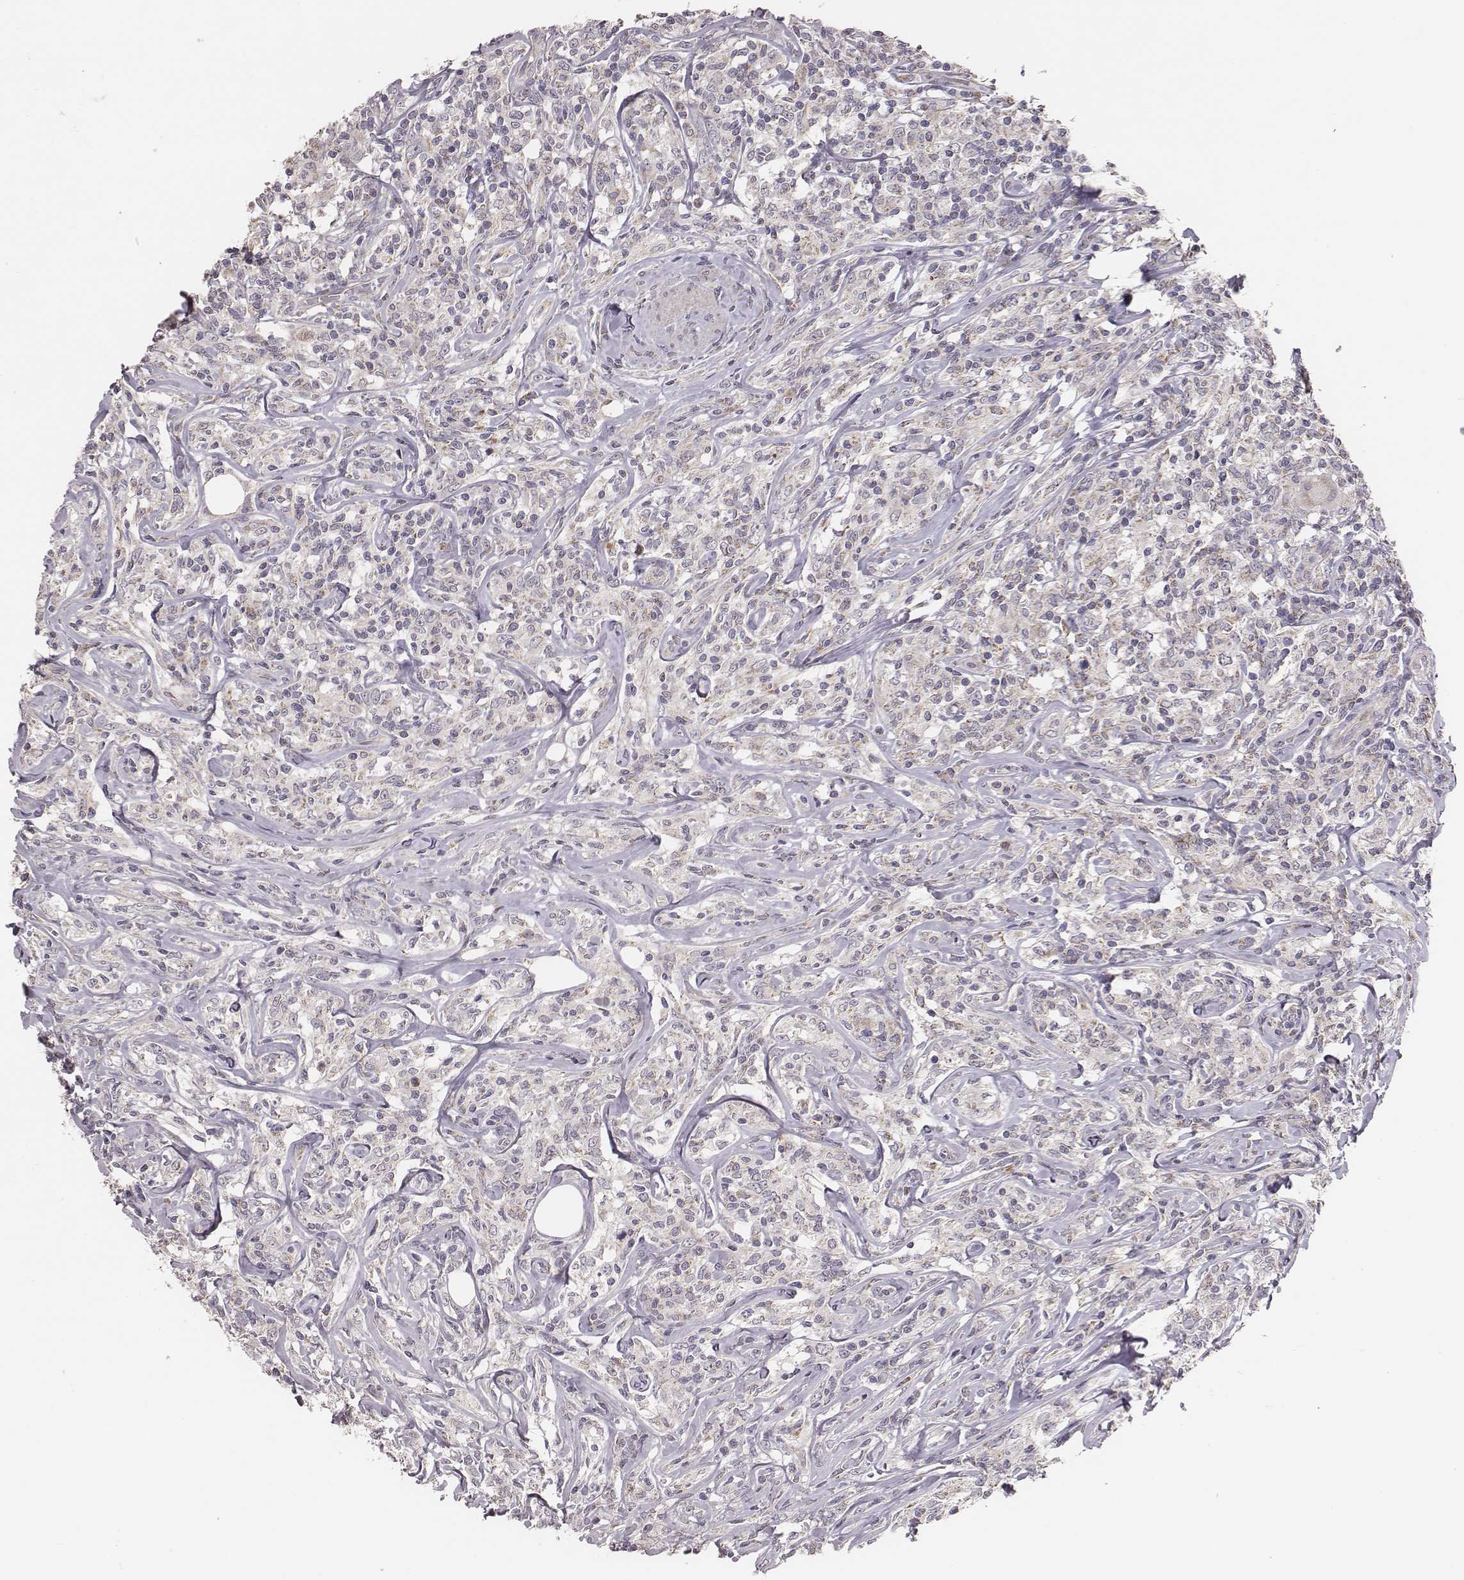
{"staining": {"intensity": "negative", "quantity": "none", "location": "none"}, "tissue": "lymphoma", "cell_type": "Tumor cells", "image_type": "cancer", "snomed": [{"axis": "morphology", "description": "Malignant lymphoma, non-Hodgkin's type, High grade"}, {"axis": "topography", "description": "Lymph node"}], "caption": "A high-resolution image shows immunohistochemistry (IHC) staining of malignant lymphoma, non-Hodgkin's type (high-grade), which shows no significant positivity in tumor cells.", "gene": "HAVCR1", "patient": {"sex": "female", "age": 84}}